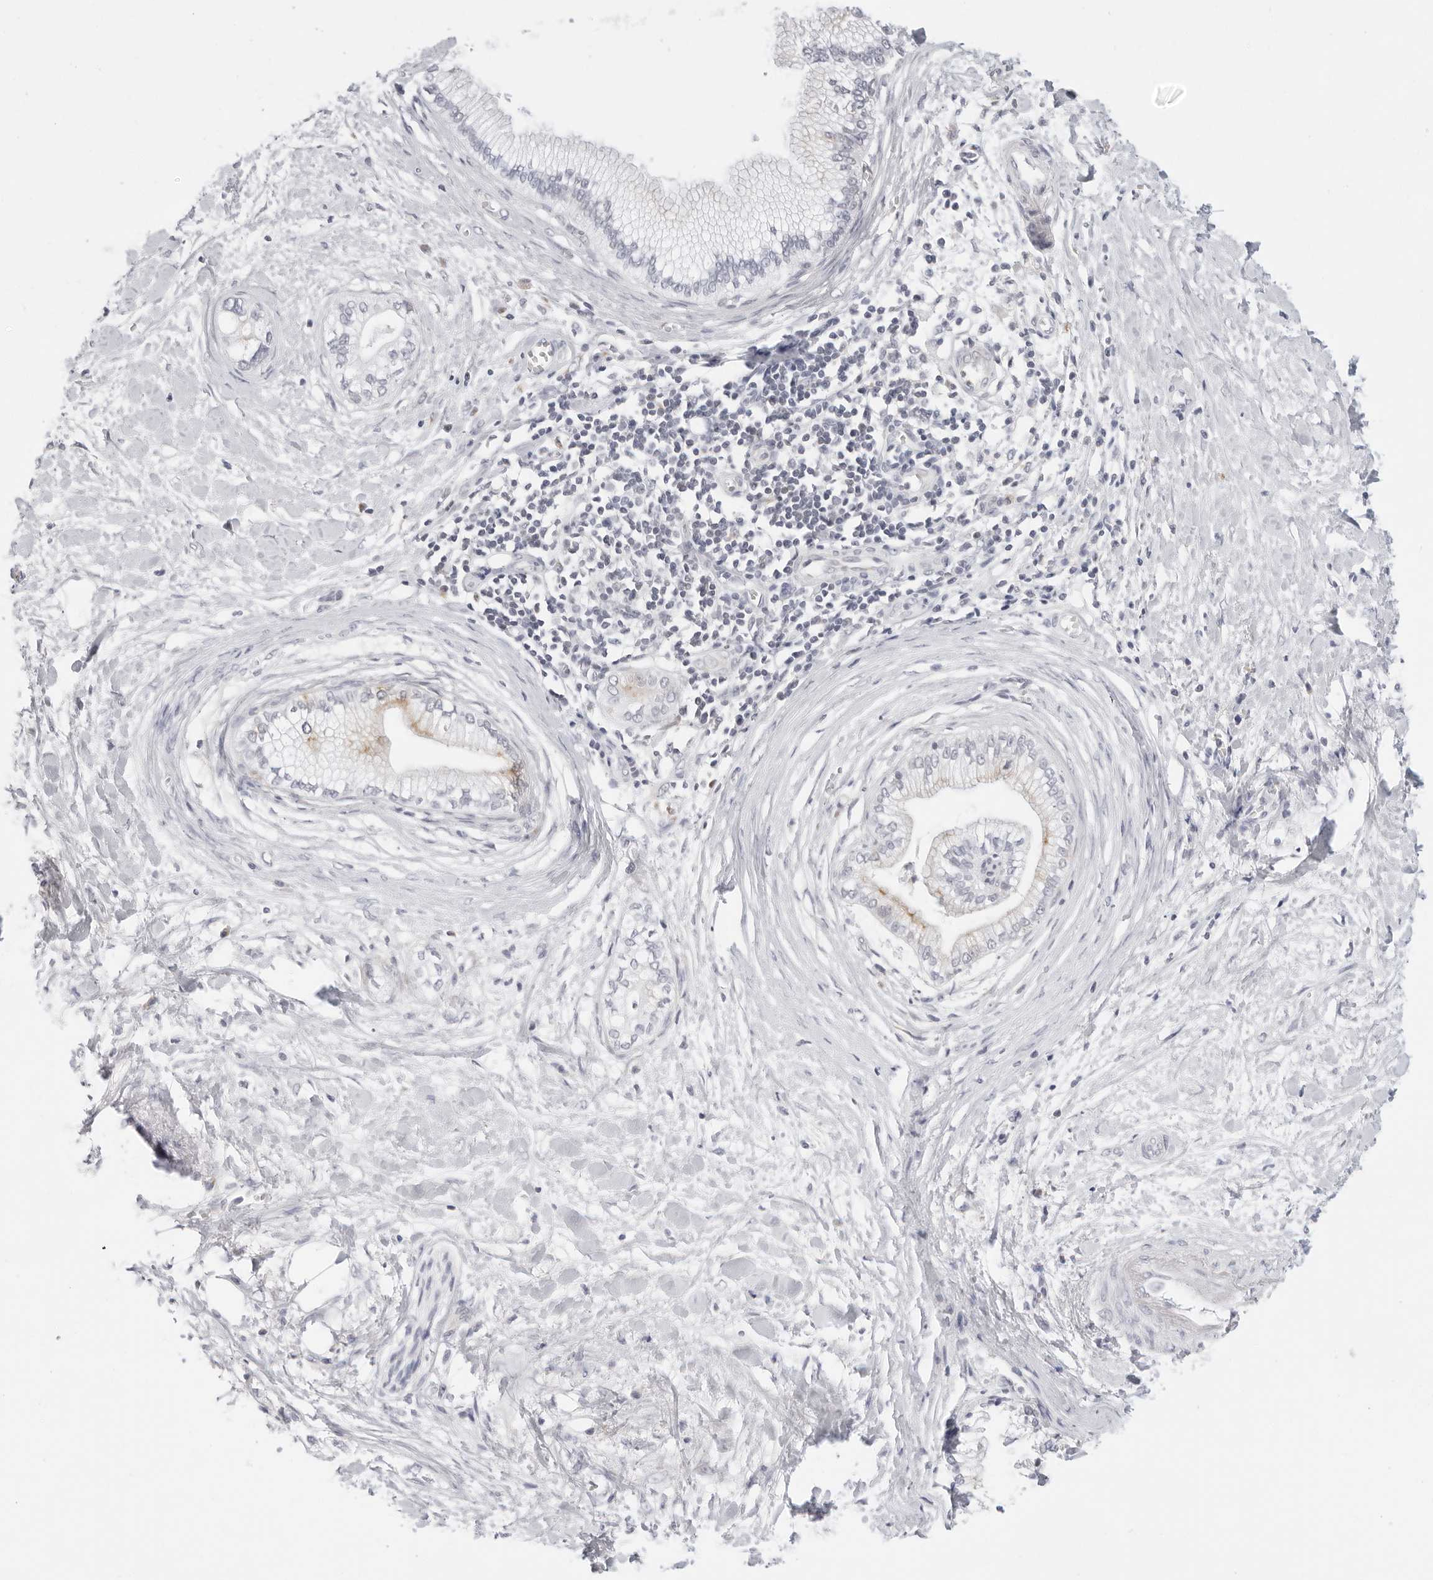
{"staining": {"intensity": "weak", "quantity": "<25%", "location": "cytoplasmic/membranous"}, "tissue": "pancreatic cancer", "cell_type": "Tumor cells", "image_type": "cancer", "snomed": [{"axis": "morphology", "description": "Adenocarcinoma, NOS"}, {"axis": "topography", "description": "Pancreas"}], "caption": "Immunohistochemistry of pancreatic cancer exhibits no positivity in tumor cells.", "gene": "CIART", "patient": {"sex": "male", "age": 68}}